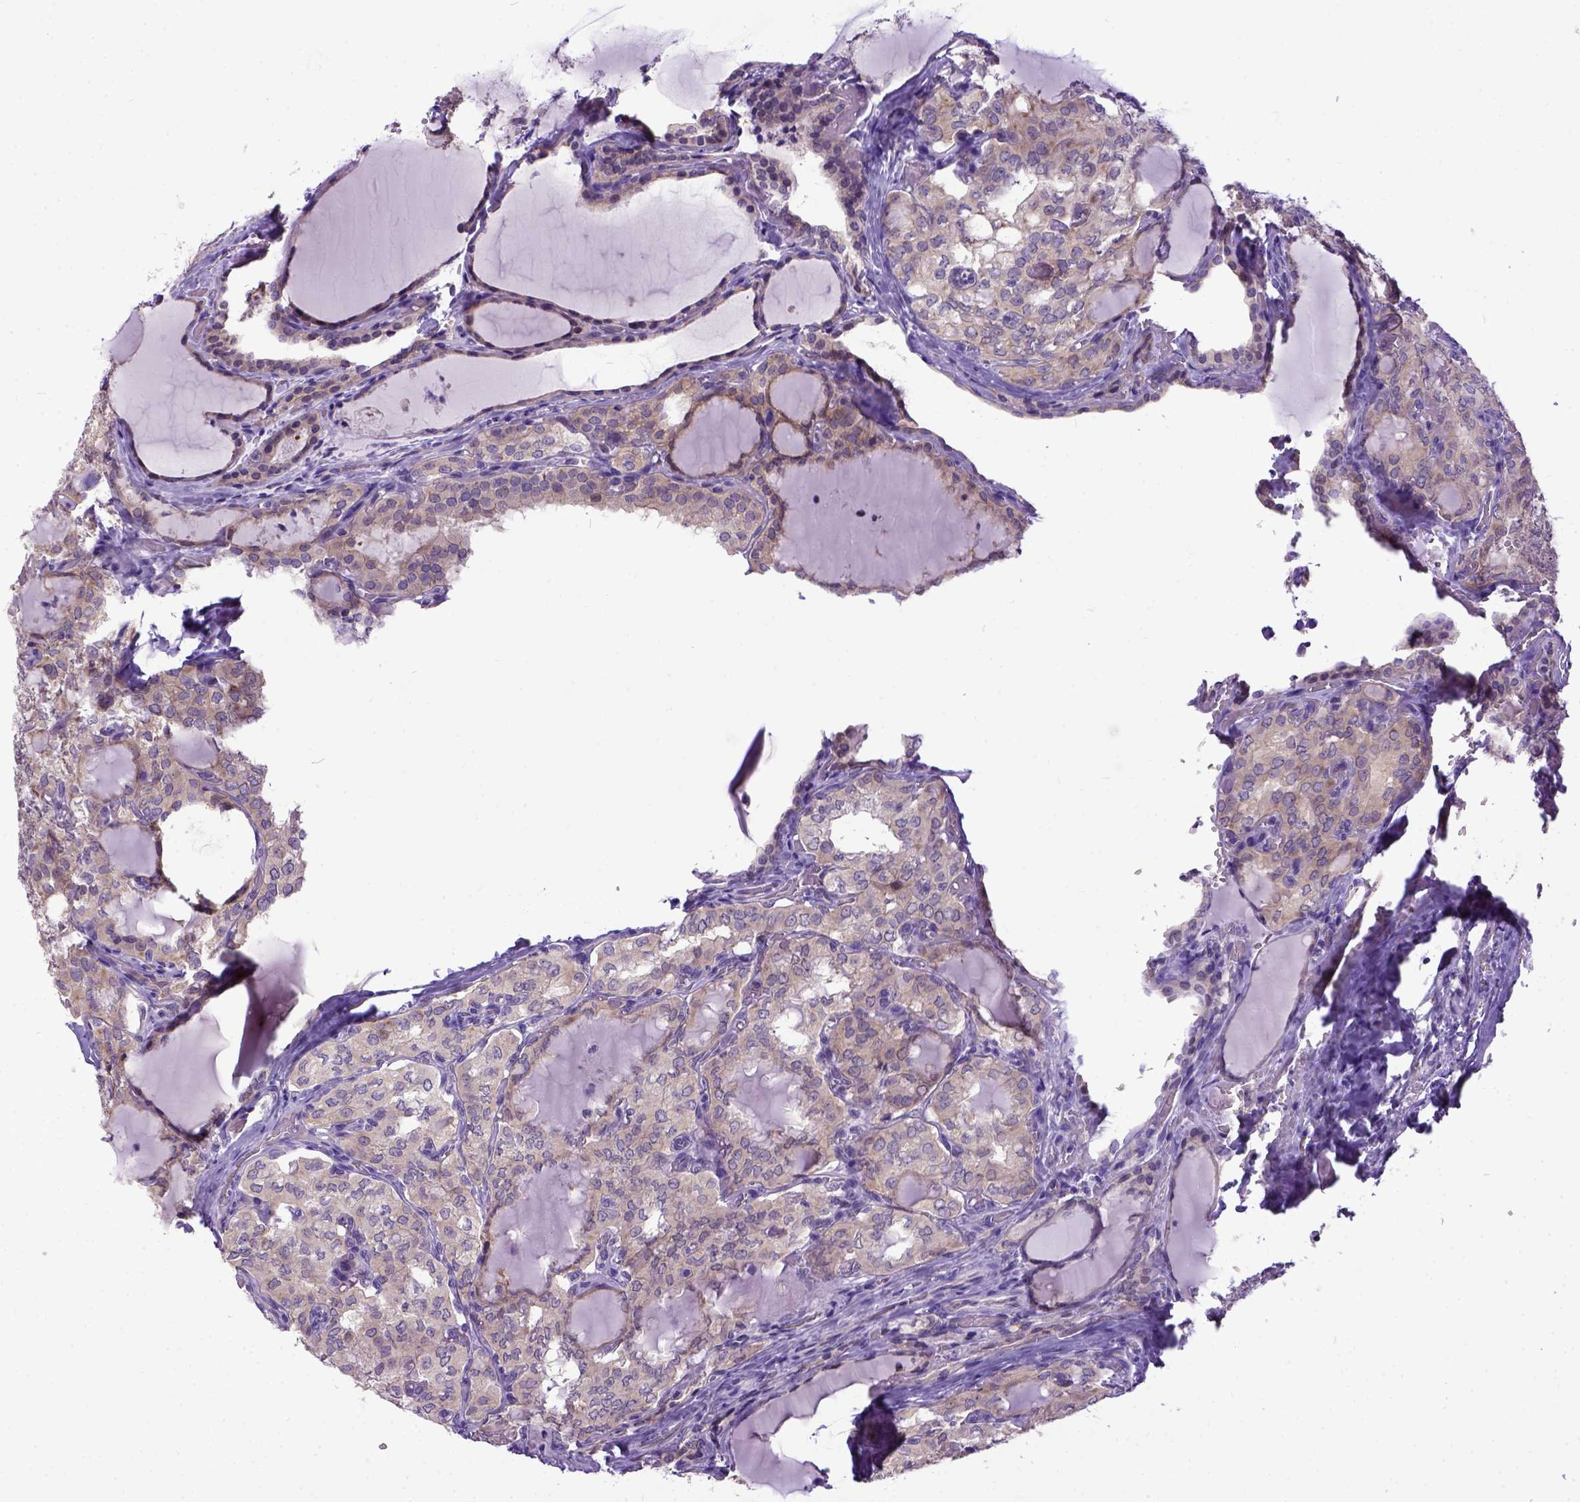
{"staining": {"intensity": "weak", "quantity": ">75%", "location": "cytoplasmic/membranous"}, "tissue": "thyroid cancer", "cell_type": "Tumor cells", "image_type": "cancer", "snomed": [{"axis": "morphology", "description": "Papillary adenocarcinoma, NOS"}, {"axis": "topography", "description": "Thyroid gland"}], "caption": "Immunohistochemical staining of thyroid cancer (papillary adenocarcinoma) shows low levels of weak cytoplasmic/membranous expression in approximately >75% of tumor cells. The protein is stained brown, and the nuclei are stained in blue (DAB IHC with brightfield microscopy, high magnification).", "gene": "NEK5", "patient": {"sex": "male", "age": 20}}